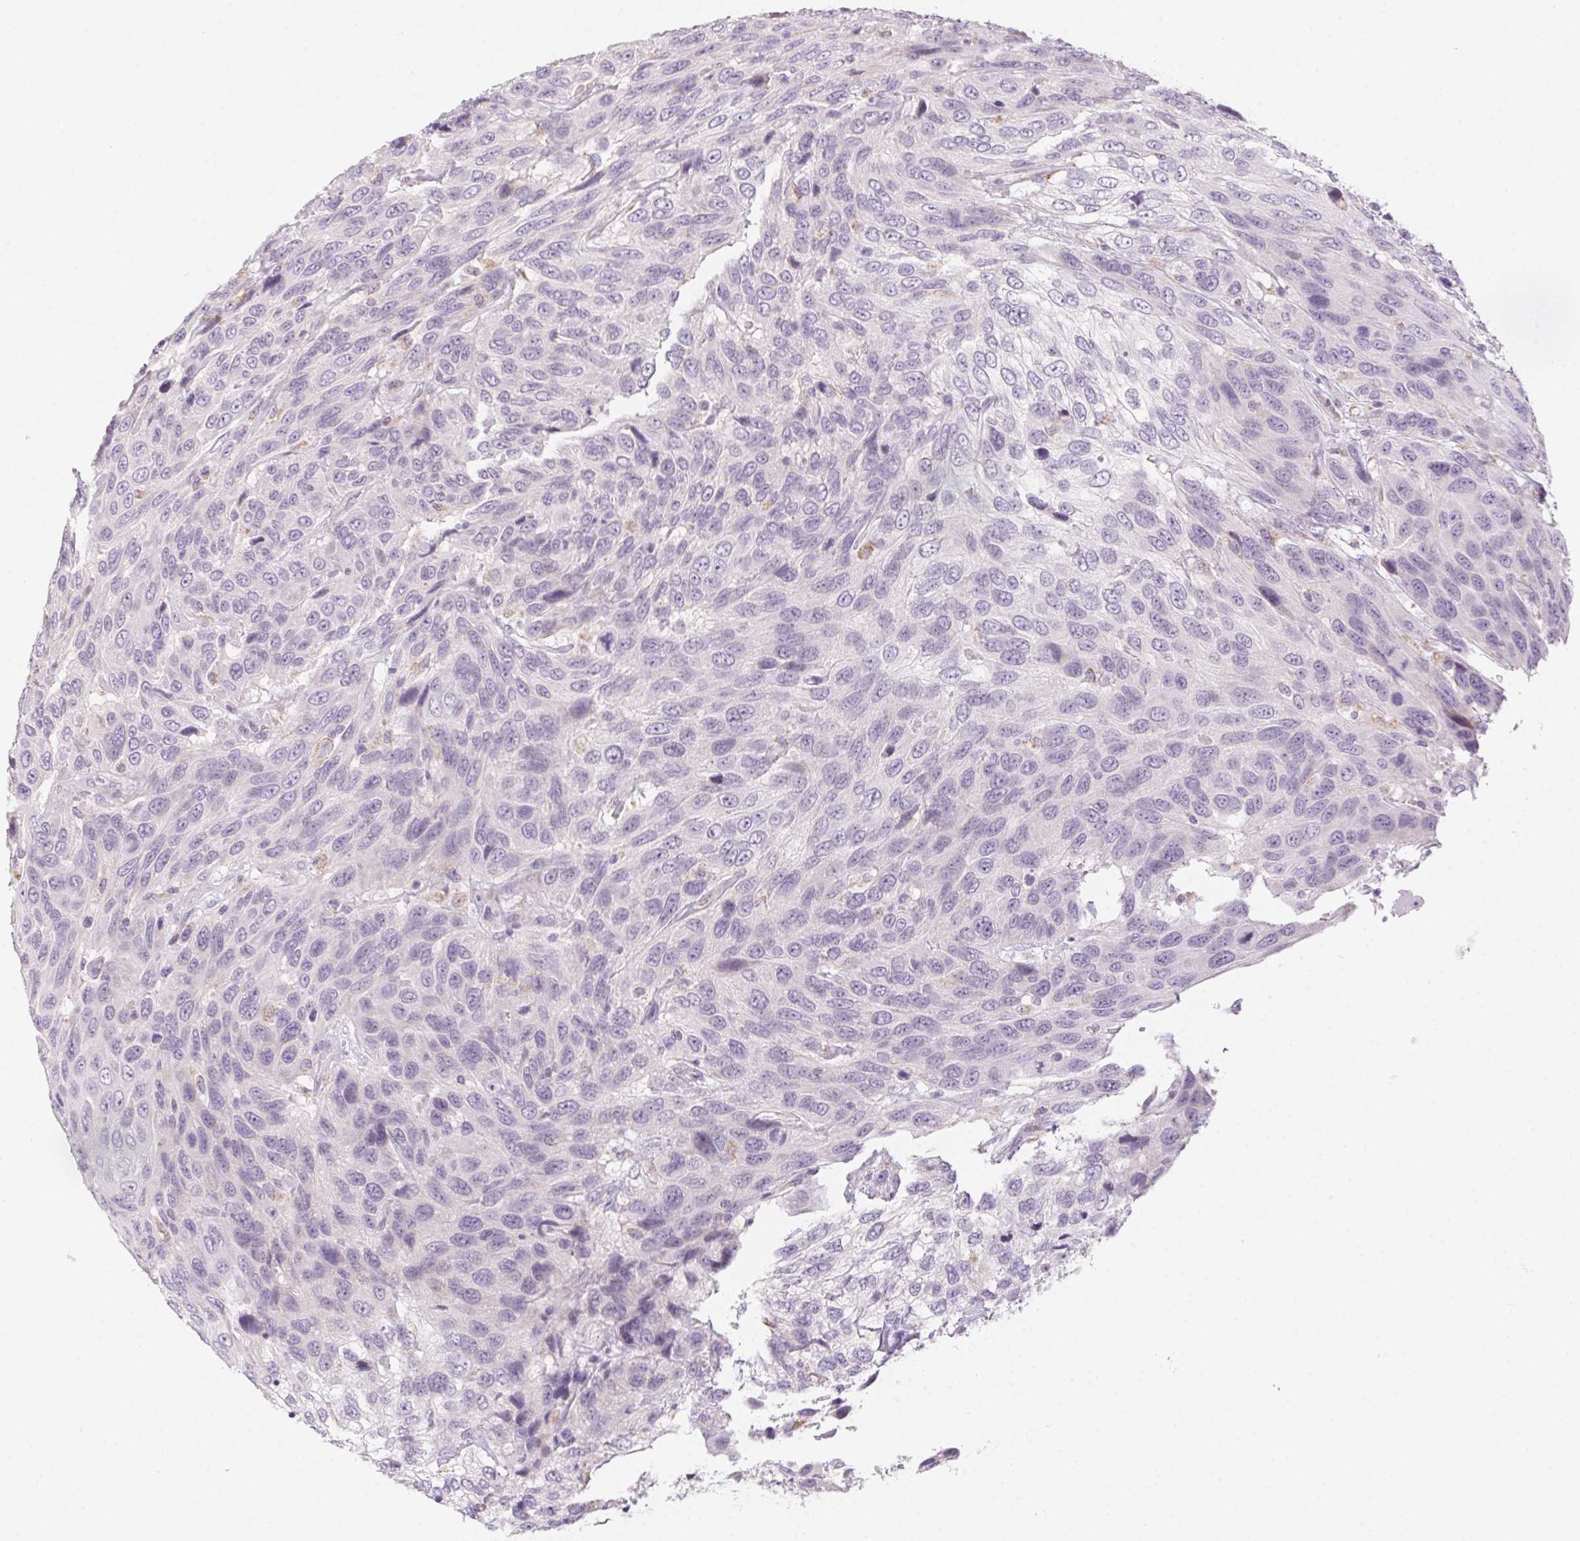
{"staining": {"intensity": "negative", "quantity": "none", "location": "none"}, "tissue": "urothelial cancer", "cell_type": "Tumor cells", "image_type": "cancer", "snomed": [{"axis": "morphology", "description": "Urothelial carcinoma, High grade"}, {"axis": "topography", "description": "Urinary bladder"}], "caption": "Immunohistochemical staining of human urothelial carcinoma (high-grade) exhibits no significant positivity in tumor cells.", "gene": "PRPH", "patient": {"sex": "female", "age": 70}}